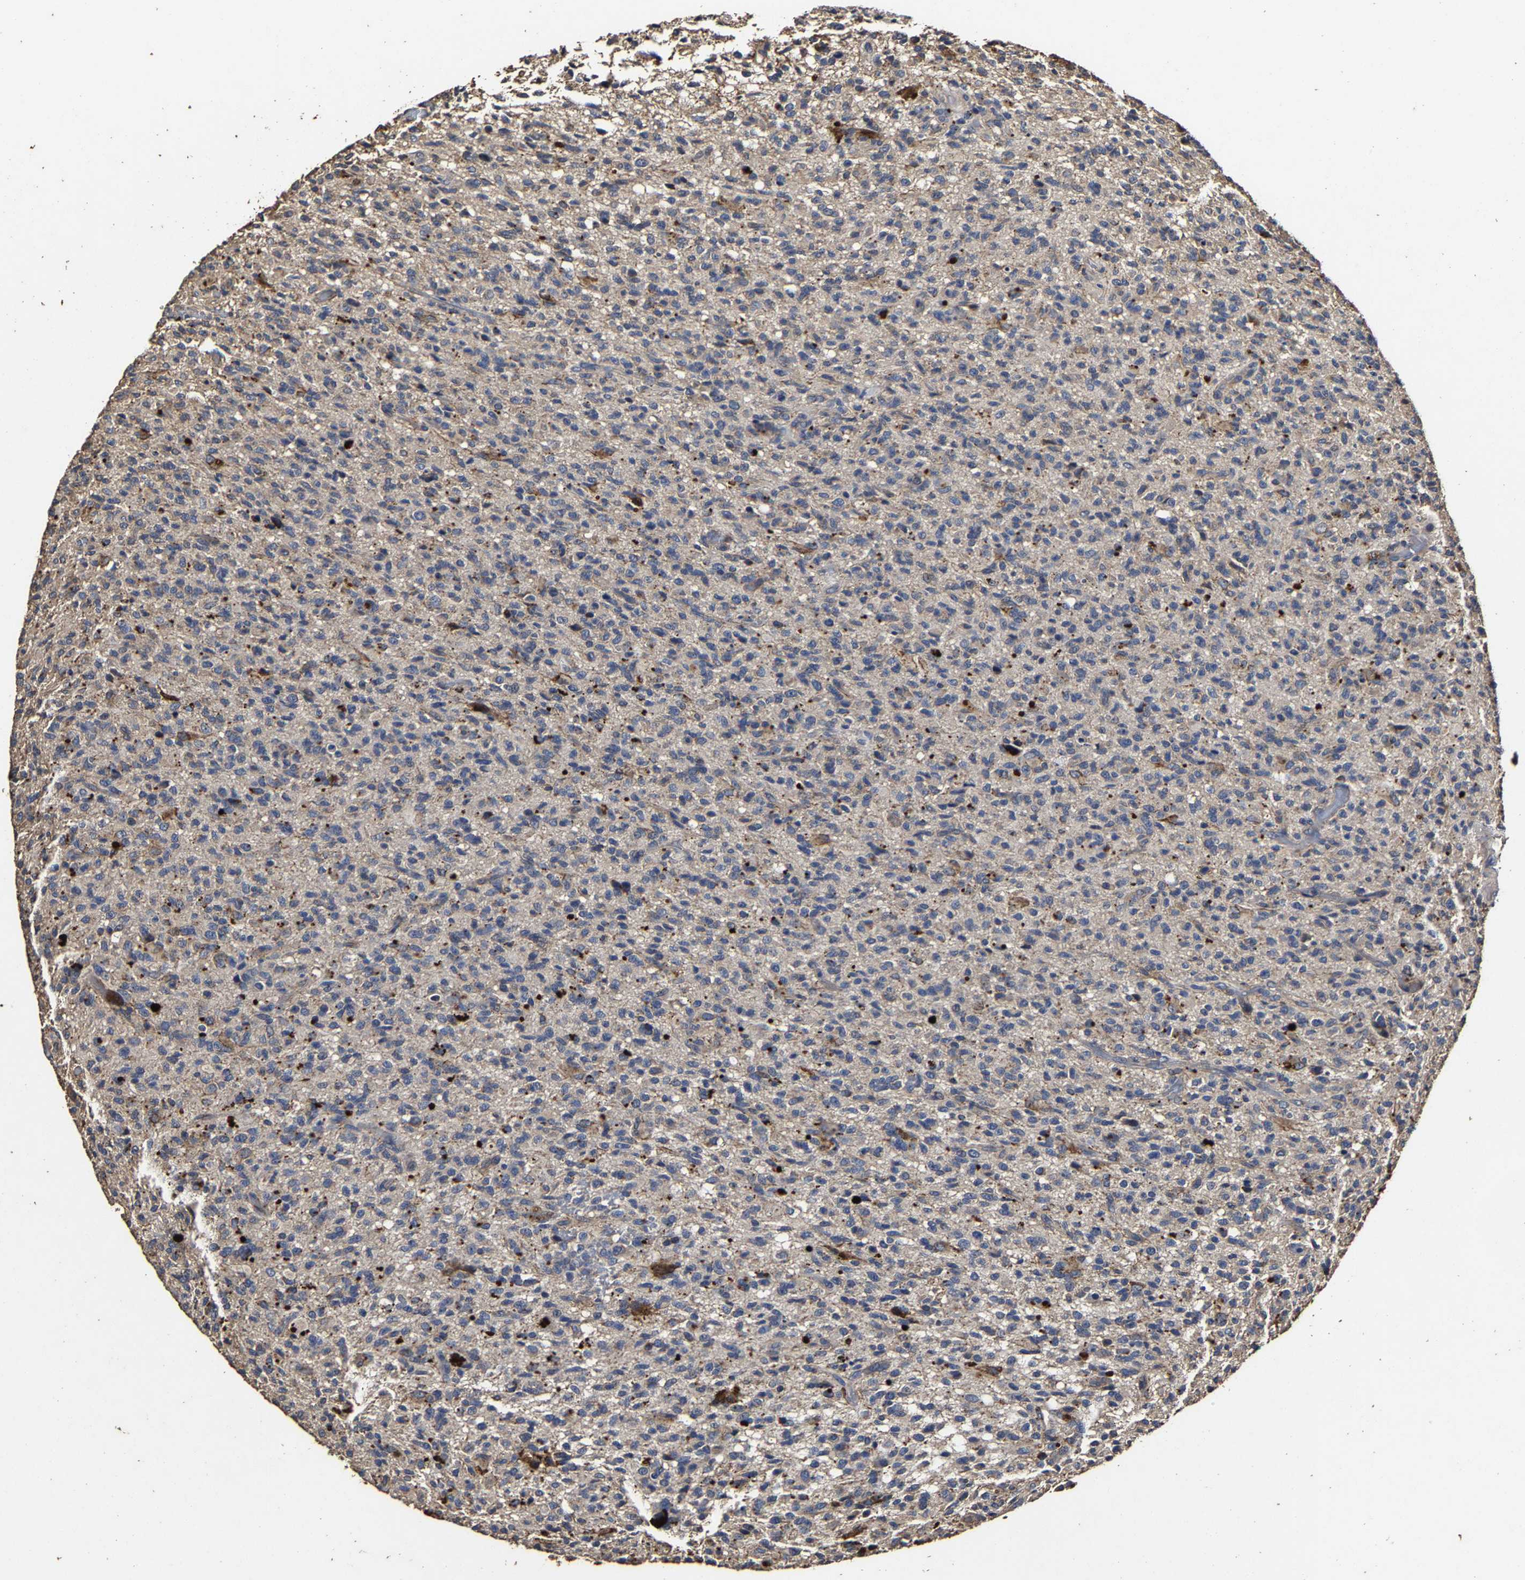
{"staining": {"intensity": "negative", "quantity": "none", "location": "none"}, "tissue": "glioma", "cell_type": "Tumor cells", "image_type": "cancer", "snomed": [{"axis": "morphology", "description": "Glioma, malignant, High grade"}, {"axis": "topography", "description": "Brain"}], "caption": "The image exhibits no significant expression in tumor cells of glioma.", "gene": "PPM1K", "patient": {"sex": "male", "age": 71}}